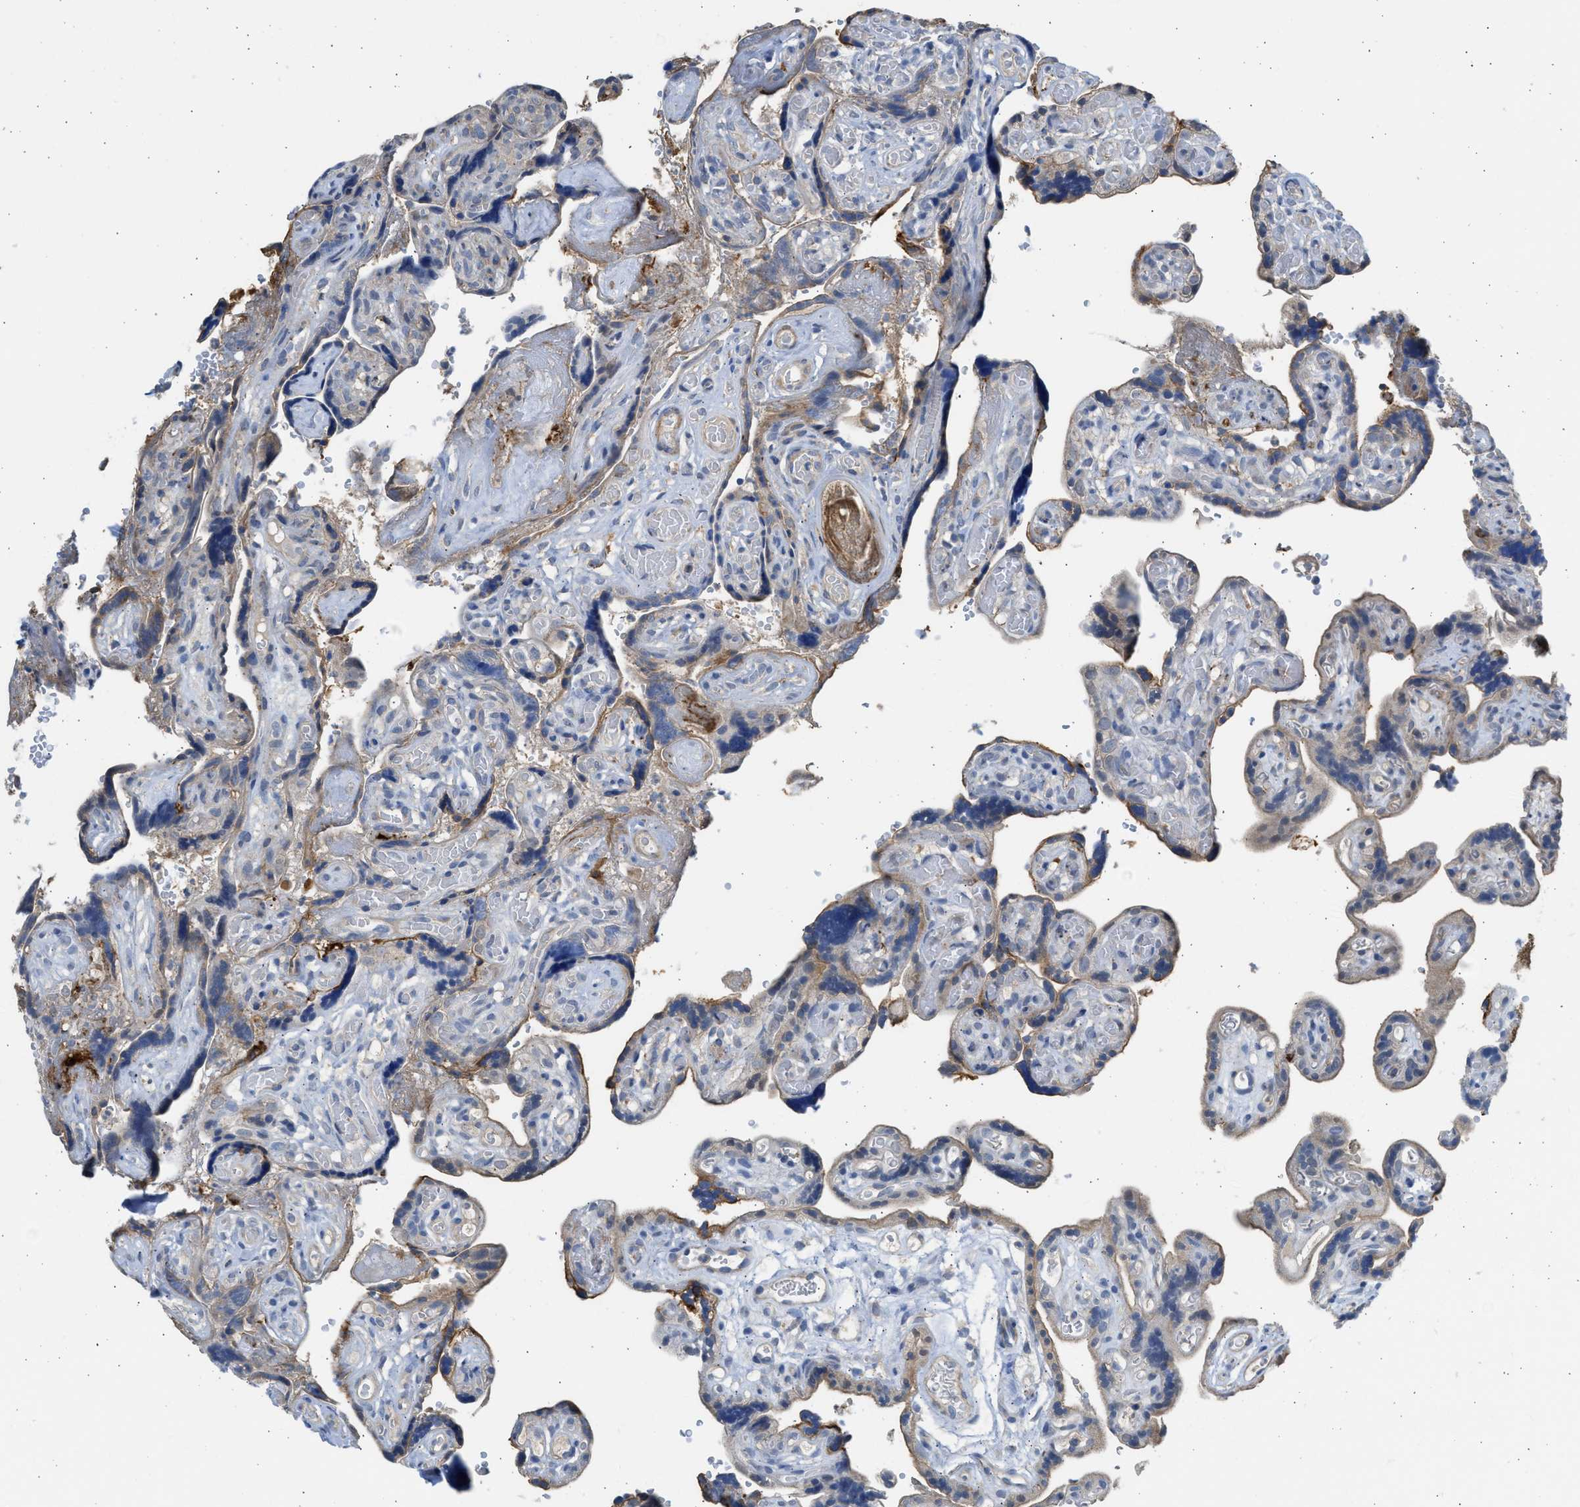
{"staining": {"intensity": "negative", "quantity": "none", "location": "none"}, "tissue": "placenta", "cell_type": "Decidual cells", "image_type": "normal", "snomed": [{"axis": "morphology", "description": "Normal tissue, NOS"}, {"axis": "topography", "description": "Placenta"}], "caption": "A micrograph of placenta stained for a protein displays no brown staining in decidual cells.", "gene": "PCNX3", "patient": {"sex": "female", "age": 30}}